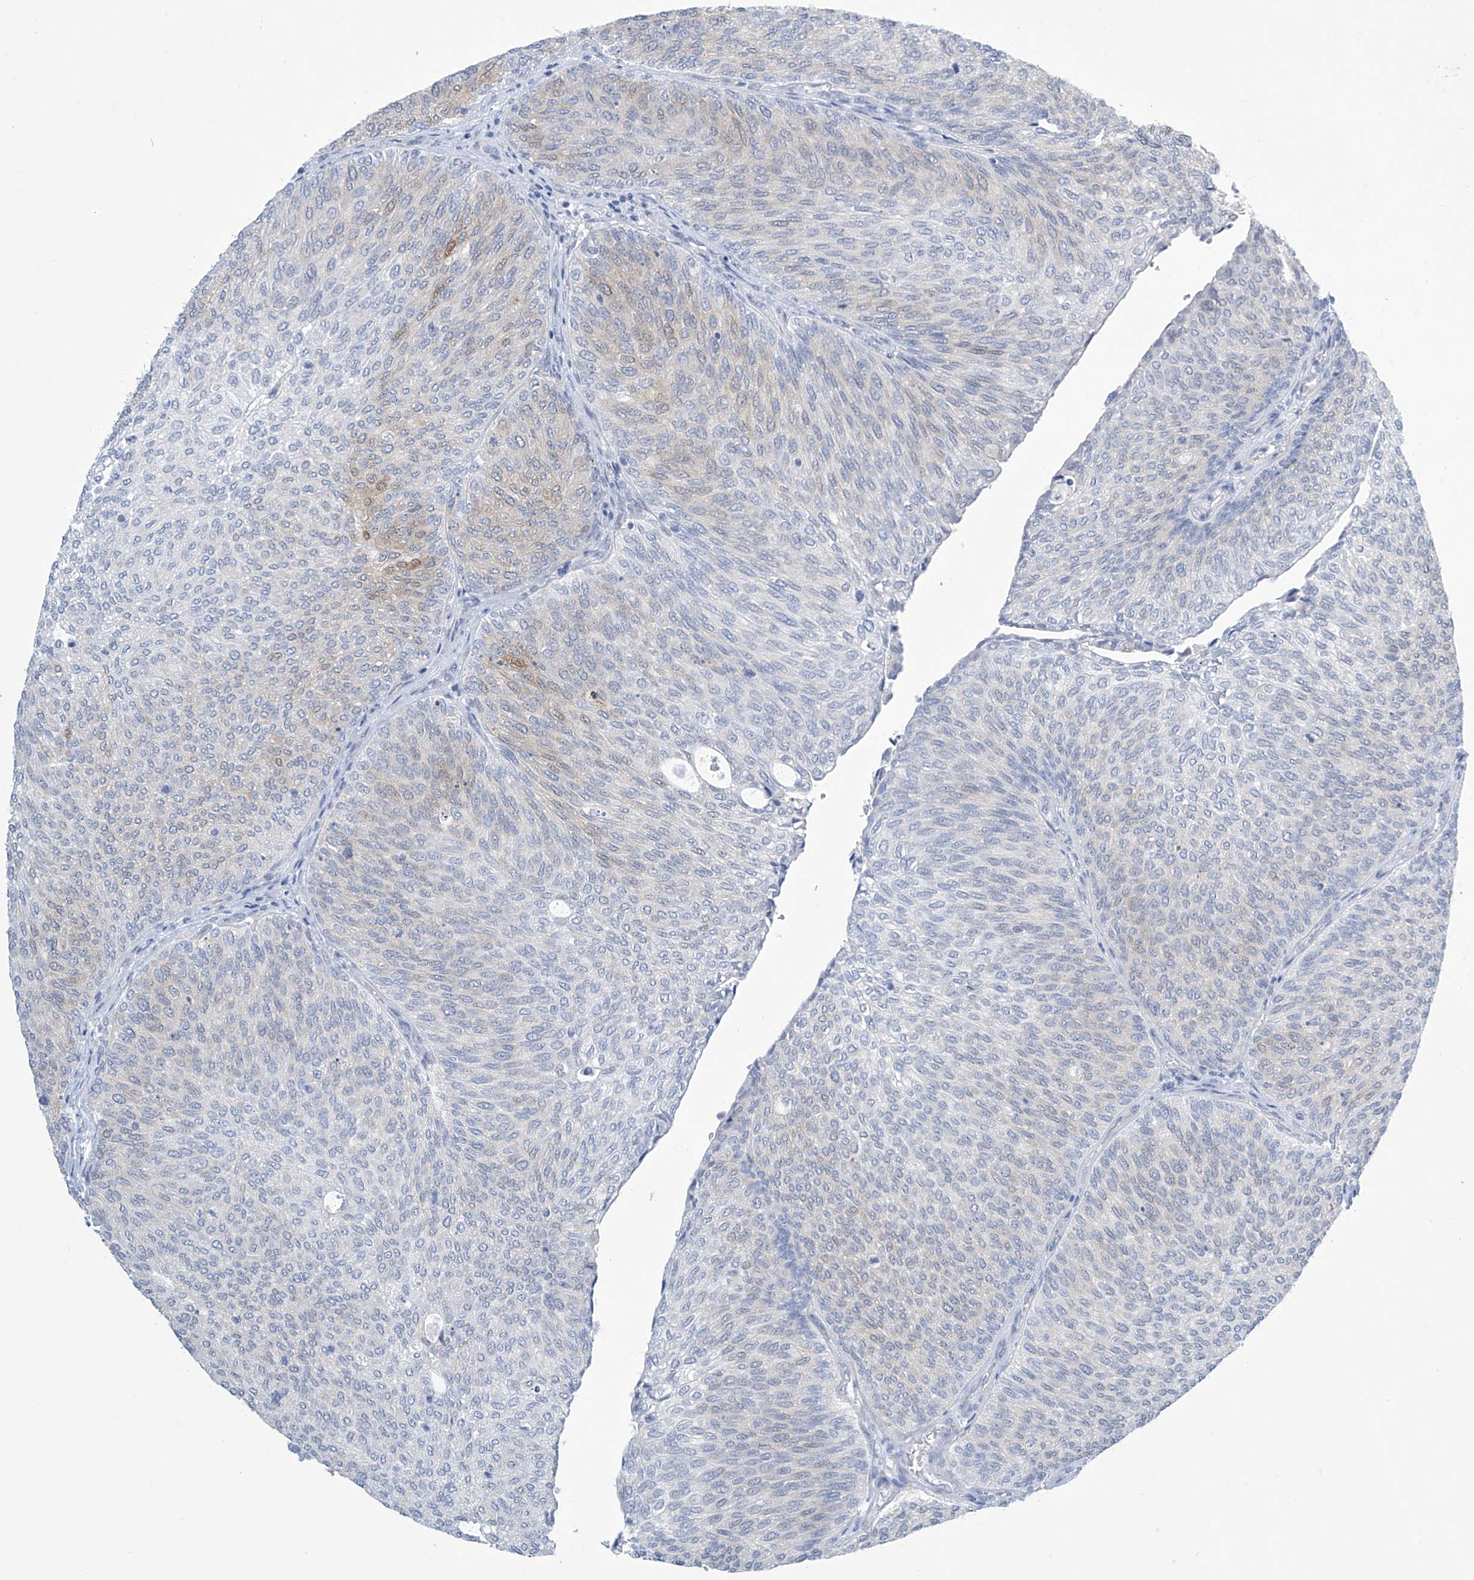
{"staining": {"intensity": "weak", "quantity": "<25%", "location": "cytoplasmic/membranous"}, "tissue": "urothelial cancer", "cell_type": "Tumor cells", "image_type": "cancer", "snomed": [{"axis": "morphology", "description": "Urothelial carcinoma, Low grade"}, {"axis": "topography", "description": "Urinary bladder"}], "caption": "This micrograph is of low-grade urothelial carcinoma stained with immunohistochemistry to label a protein in brown with the nuclei are counter-stained blue. There is no positivity in tumor cells. (Stains: DAB immunohistochemistry with hematoxylin counter stain, Microscopy: brightfield microscopy at high magnification).", "gene": "SLC35A5", "patient": {"sex": "female", "age": 79}}